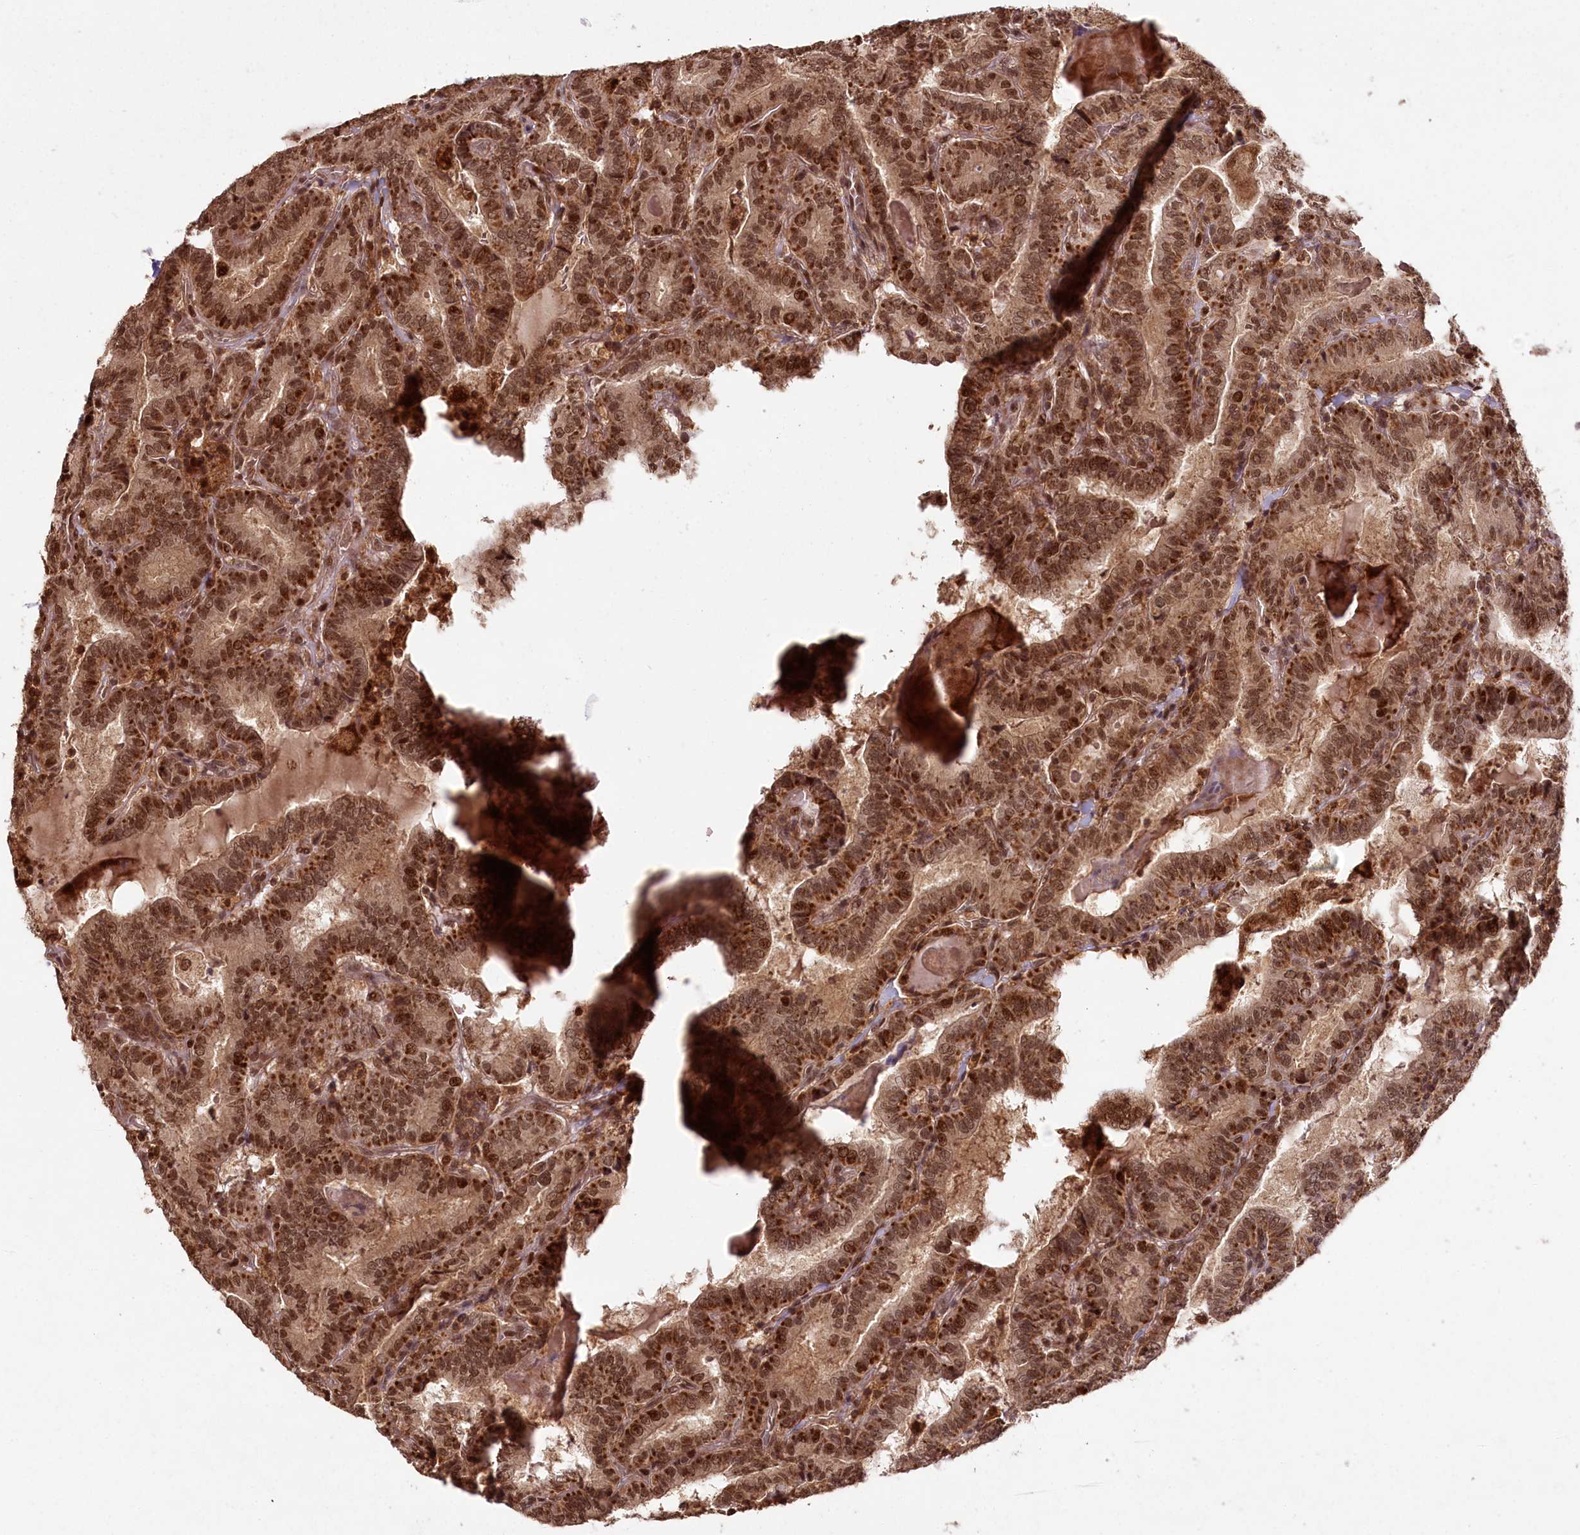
{"staining": {"intensity": "strong", "quantity": ">75%", "location": "cytoplasmic/membranous,nuclear"}, "tissue": "thyroid cancer", "cell_type": "Tumor cells", "image_type": "cancer", "snomed": [{"axis": "morphology", "description": "Papillary adenocarcinoma, NOS"}, {"axis": "topography", "description": "Thyroid gland"}], "caption": "Immunohistochemistry photomicrograph of thyroid cancer stained for a protein (brown), which exhibits high levels of strong cytoplasmic/membranous and nuclear staining in approximately >75% of tumor cells.", "gene": "MICU1", "patient": {"sex": "female", "age": 72}}